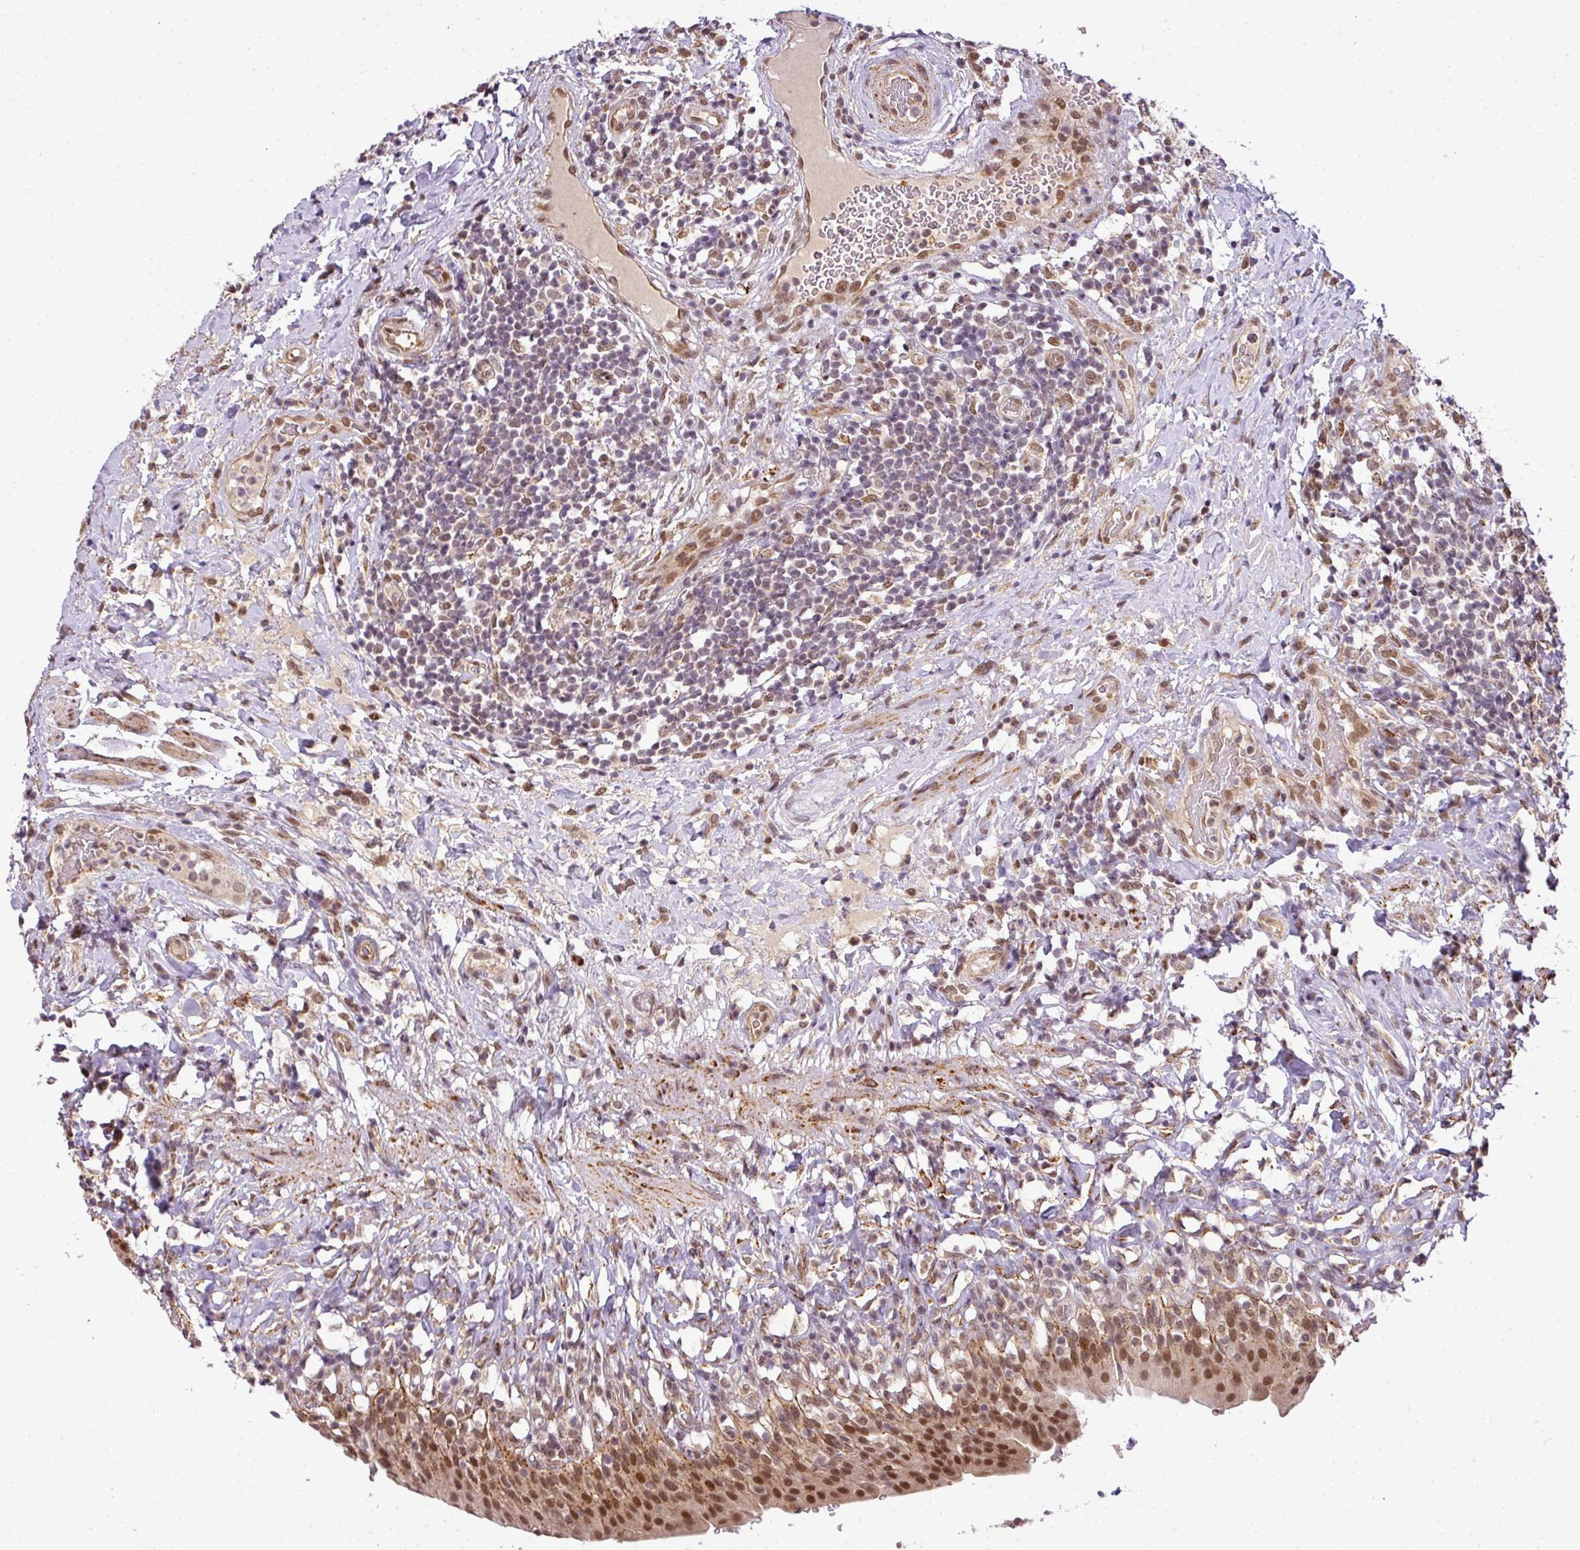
{"staining": {"intensity": "strong", "quantity": ">75%", "location": "nuclear"}, "tissue": "urinary bladder", "cell_type": "Urothelial cells", "image_type": "normal", "snomed": [{"axis": "morphology", "description": "Normal tissue, NOS"}, {"axis": "morphology", "description": "Inflammation, NOS"}, {"axis": "topography", "description": "Urinary bladder"}], "caption": "The micrograph reveals staining of benign urinary bladder, revealing strong nuclear protein expression (brown color) within urothelial cells.", "gene": "C1orf226", "patient": {"sex": "male", "age": 64}}